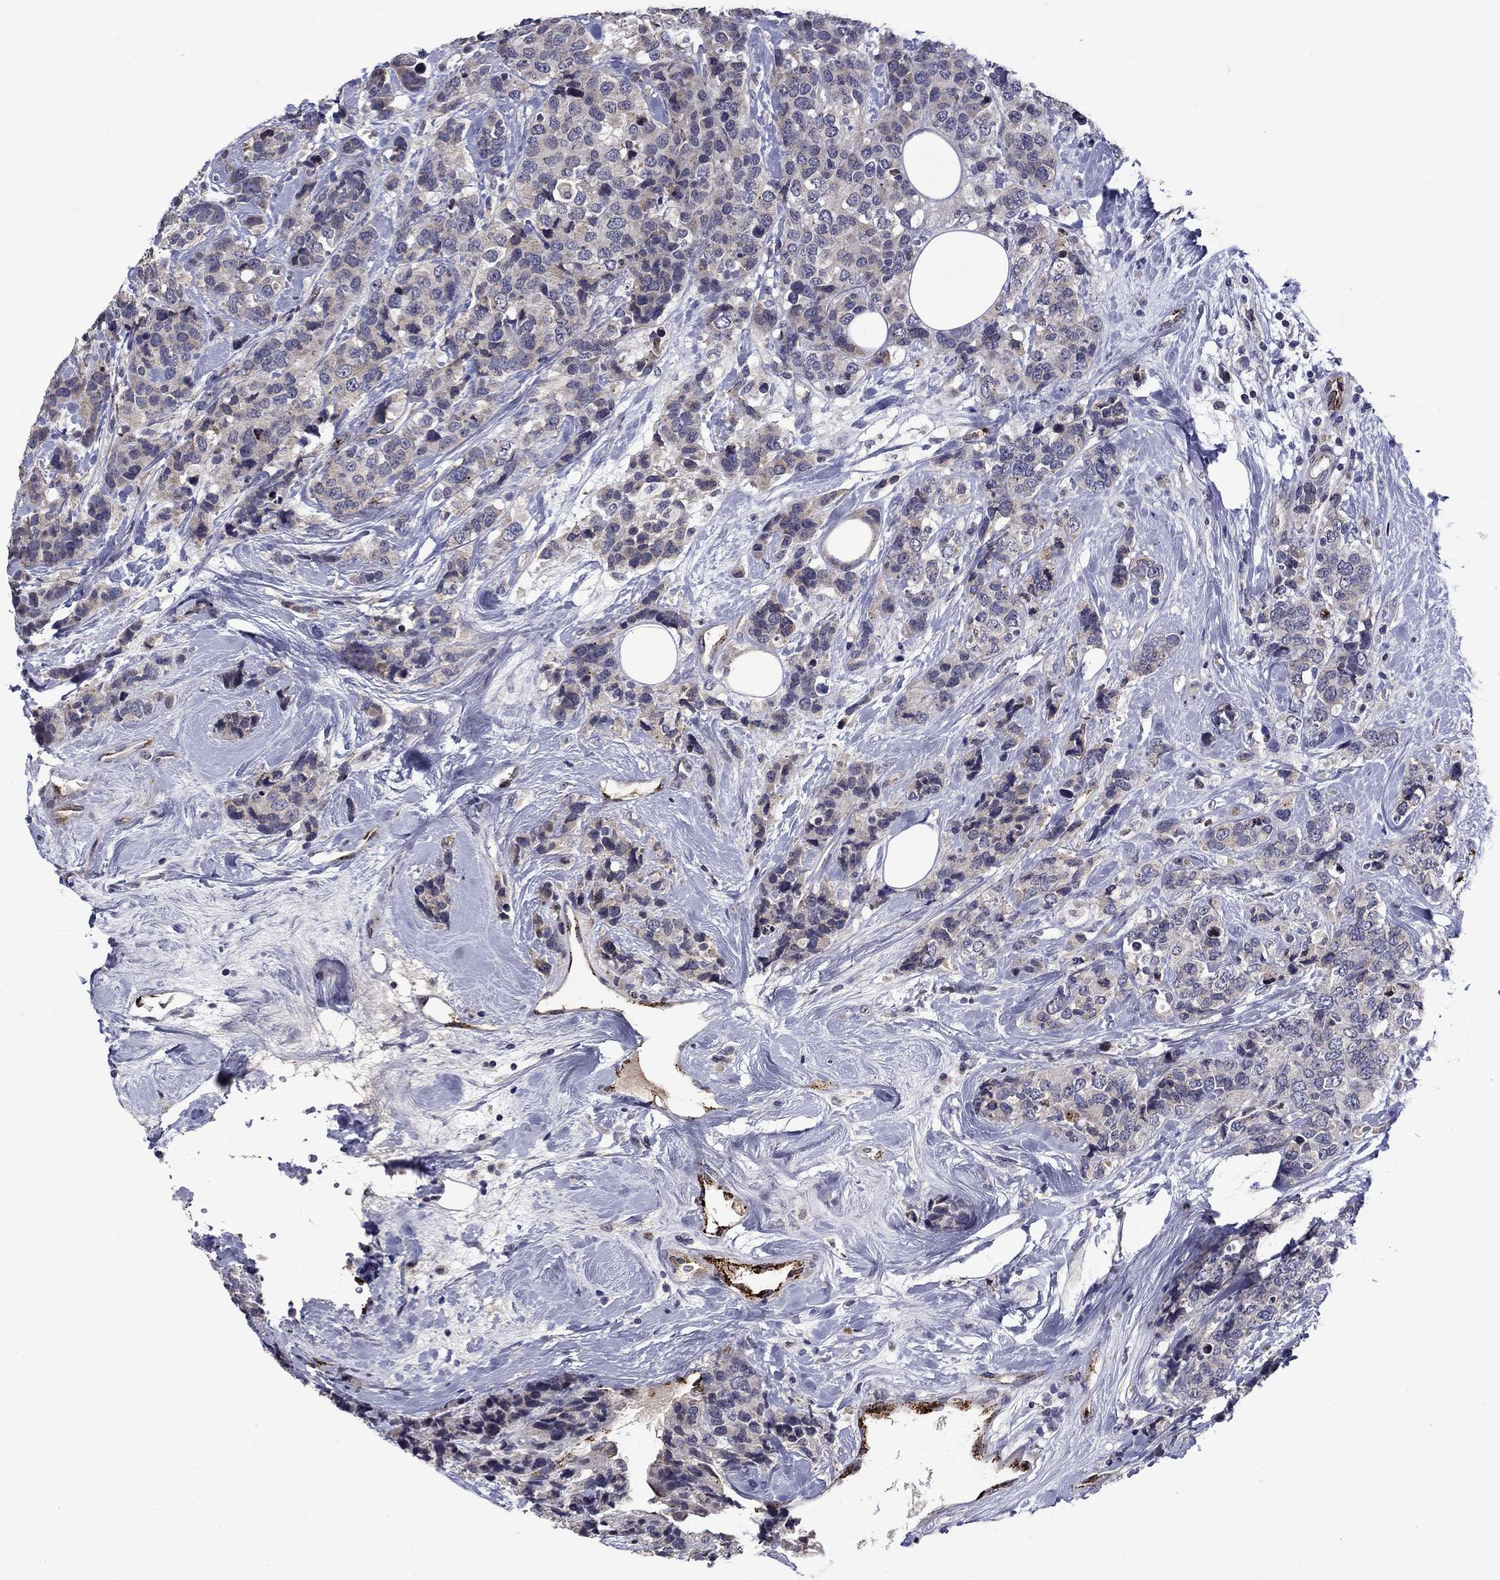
{"staining": {"intensity": "negative", "quantity": "none", "location": "none"}, "tissue": "breast cancer", "cell_type": "Tumor cells", "image_type": "cancer", "snomed": [{"axis": "morphology", "description": "Lobular carcinoma"}, {"axis": "topography", "description": "Breast"}], "caption": "IHC of human breast cancer demonstrates no staining in tumor cells.", "gene": "SLITRK1", "patient": {"sex": "female", "age": 59}}